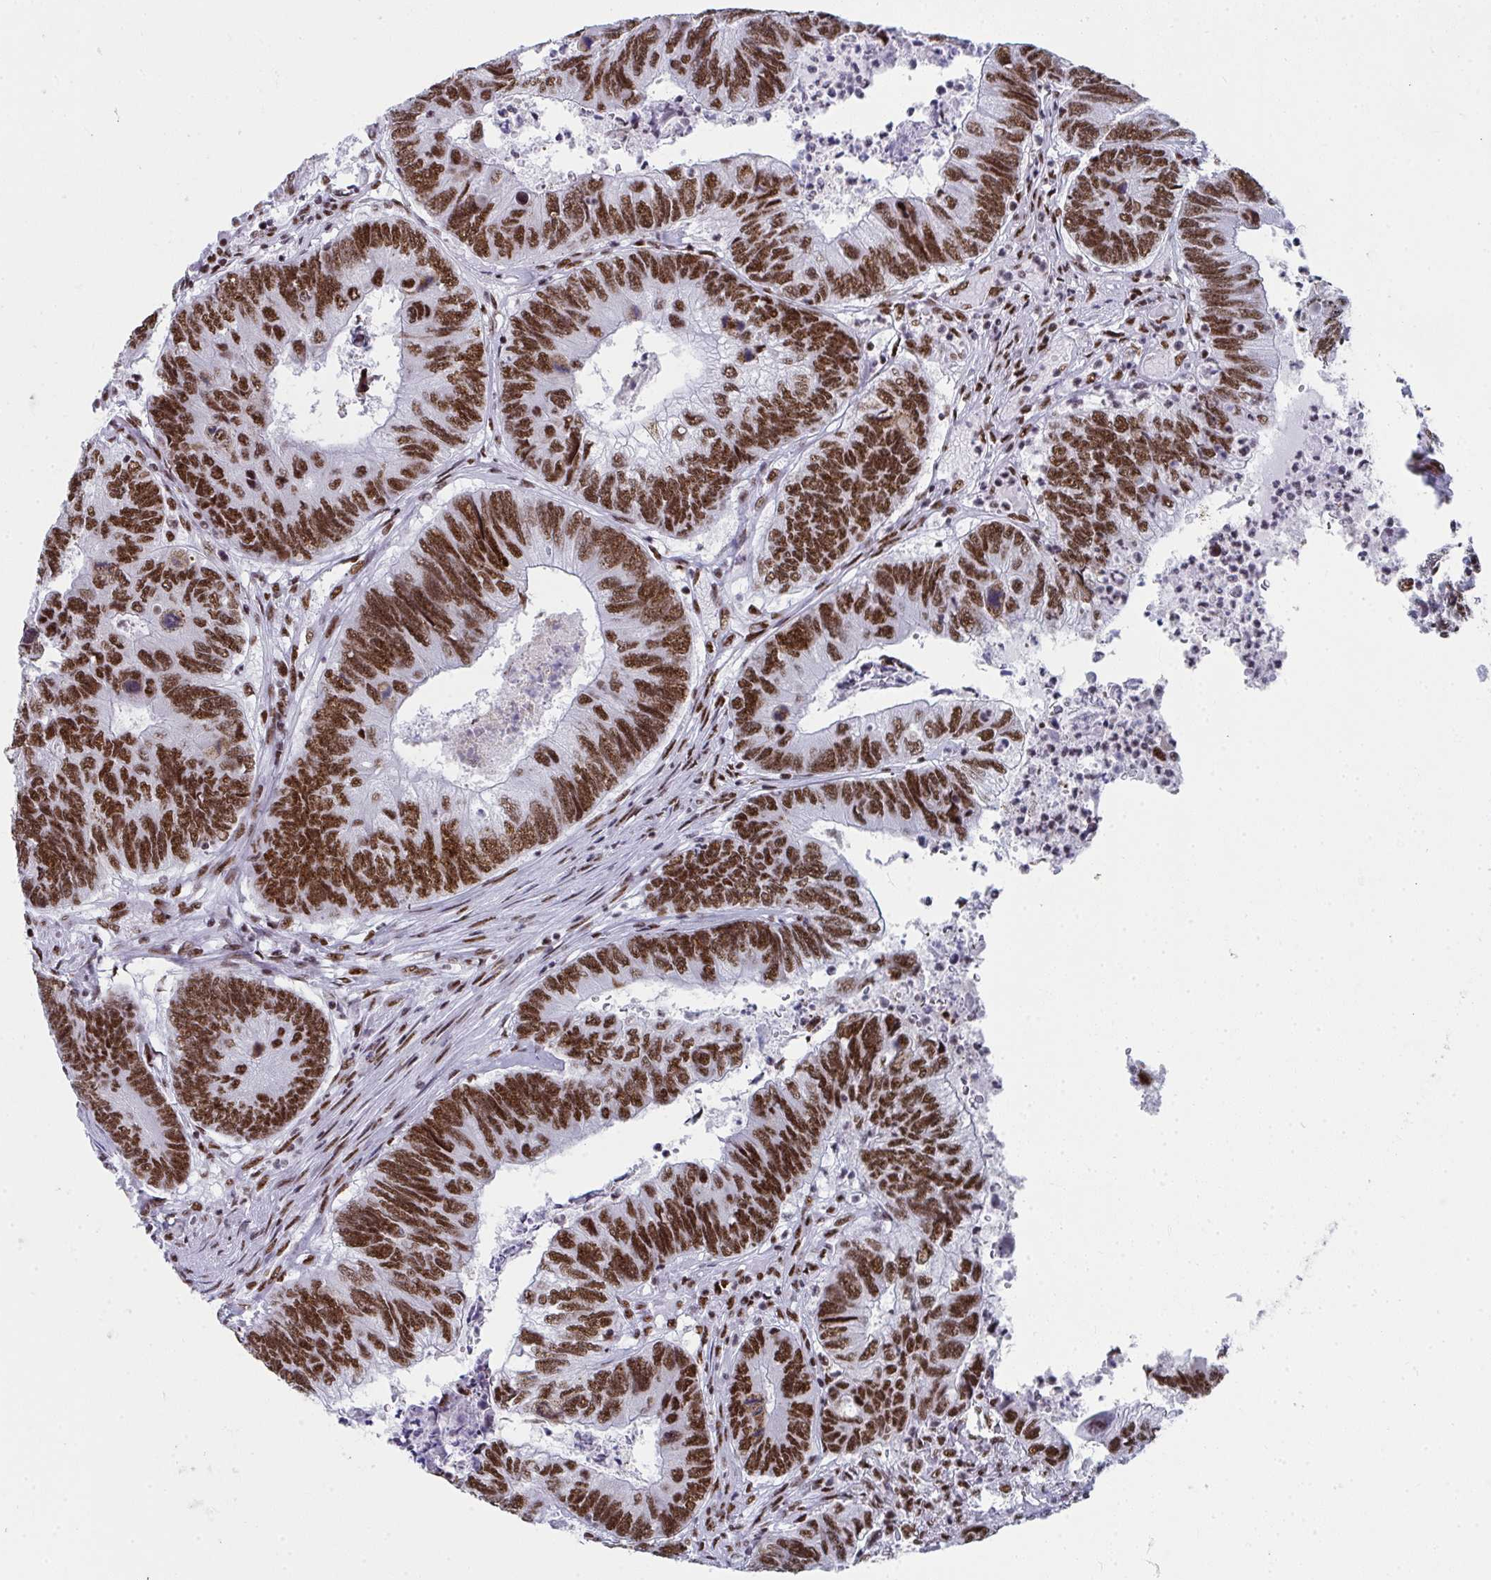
{"staining": {"intensity": "strong", "quantity": ">75%", "location": "nuclear"}, "tissue": "colorectal cancer", "cell_type": "Tumor cells", "image_type": "cancer", "snomed": [{"axis": "morphology", "description": "Adenocarcinoma, NOS"}, {"axis": "topography", "description": "Colon"}], "caption": "A high-resolution photomicrograph shows immunohistochemistry (IHC) staining of colorectal cancer, which shows strong nuclear positivity in approximately >75% of tumor cells.", "gene": "SNRNP70", "patient": {"sex": "female", "age": 67}}